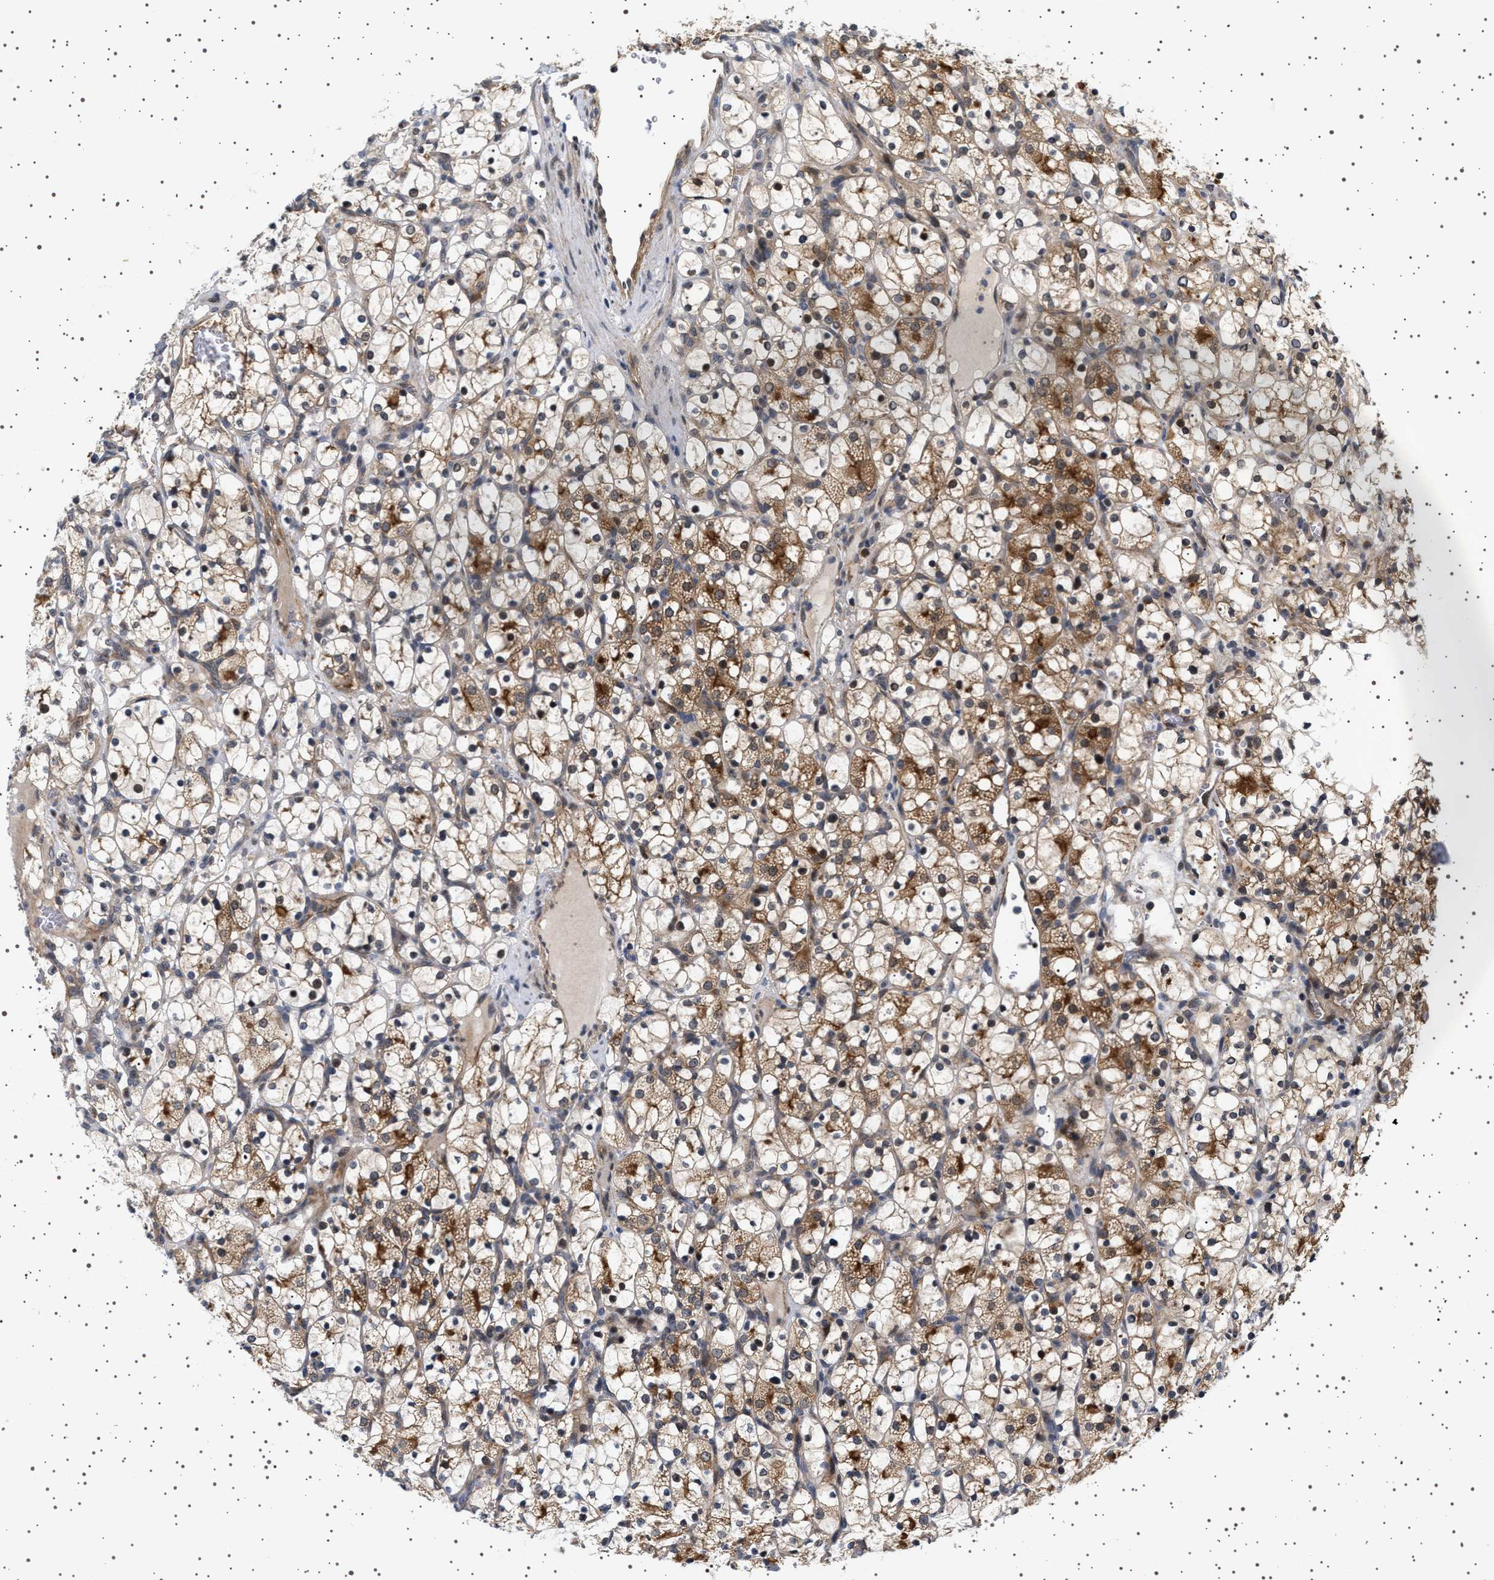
{"staining": {"intensity": "moderate", "quantity": ">75%", "location": "cytoplasmic/membranous,nuclear"}, "tissue": "renal cancer", "cell_type": "Tumor cells", "image_type": "cancer", "snomed": [{"axis": "morphology", "description": "Adenocarcinoma, NOS"}, {"axis": "topography", "description": "Kidney"}], "caption": "The image demonstrates immunohistochemical staining of adenocarcinoma (renal). There is moderate cytoplasmic/membranous and nuclear expression is appreciated in approximately >75% of tumor cells.", "gene": "BAG3", "patient": {"sex": "female", "age": 69}}